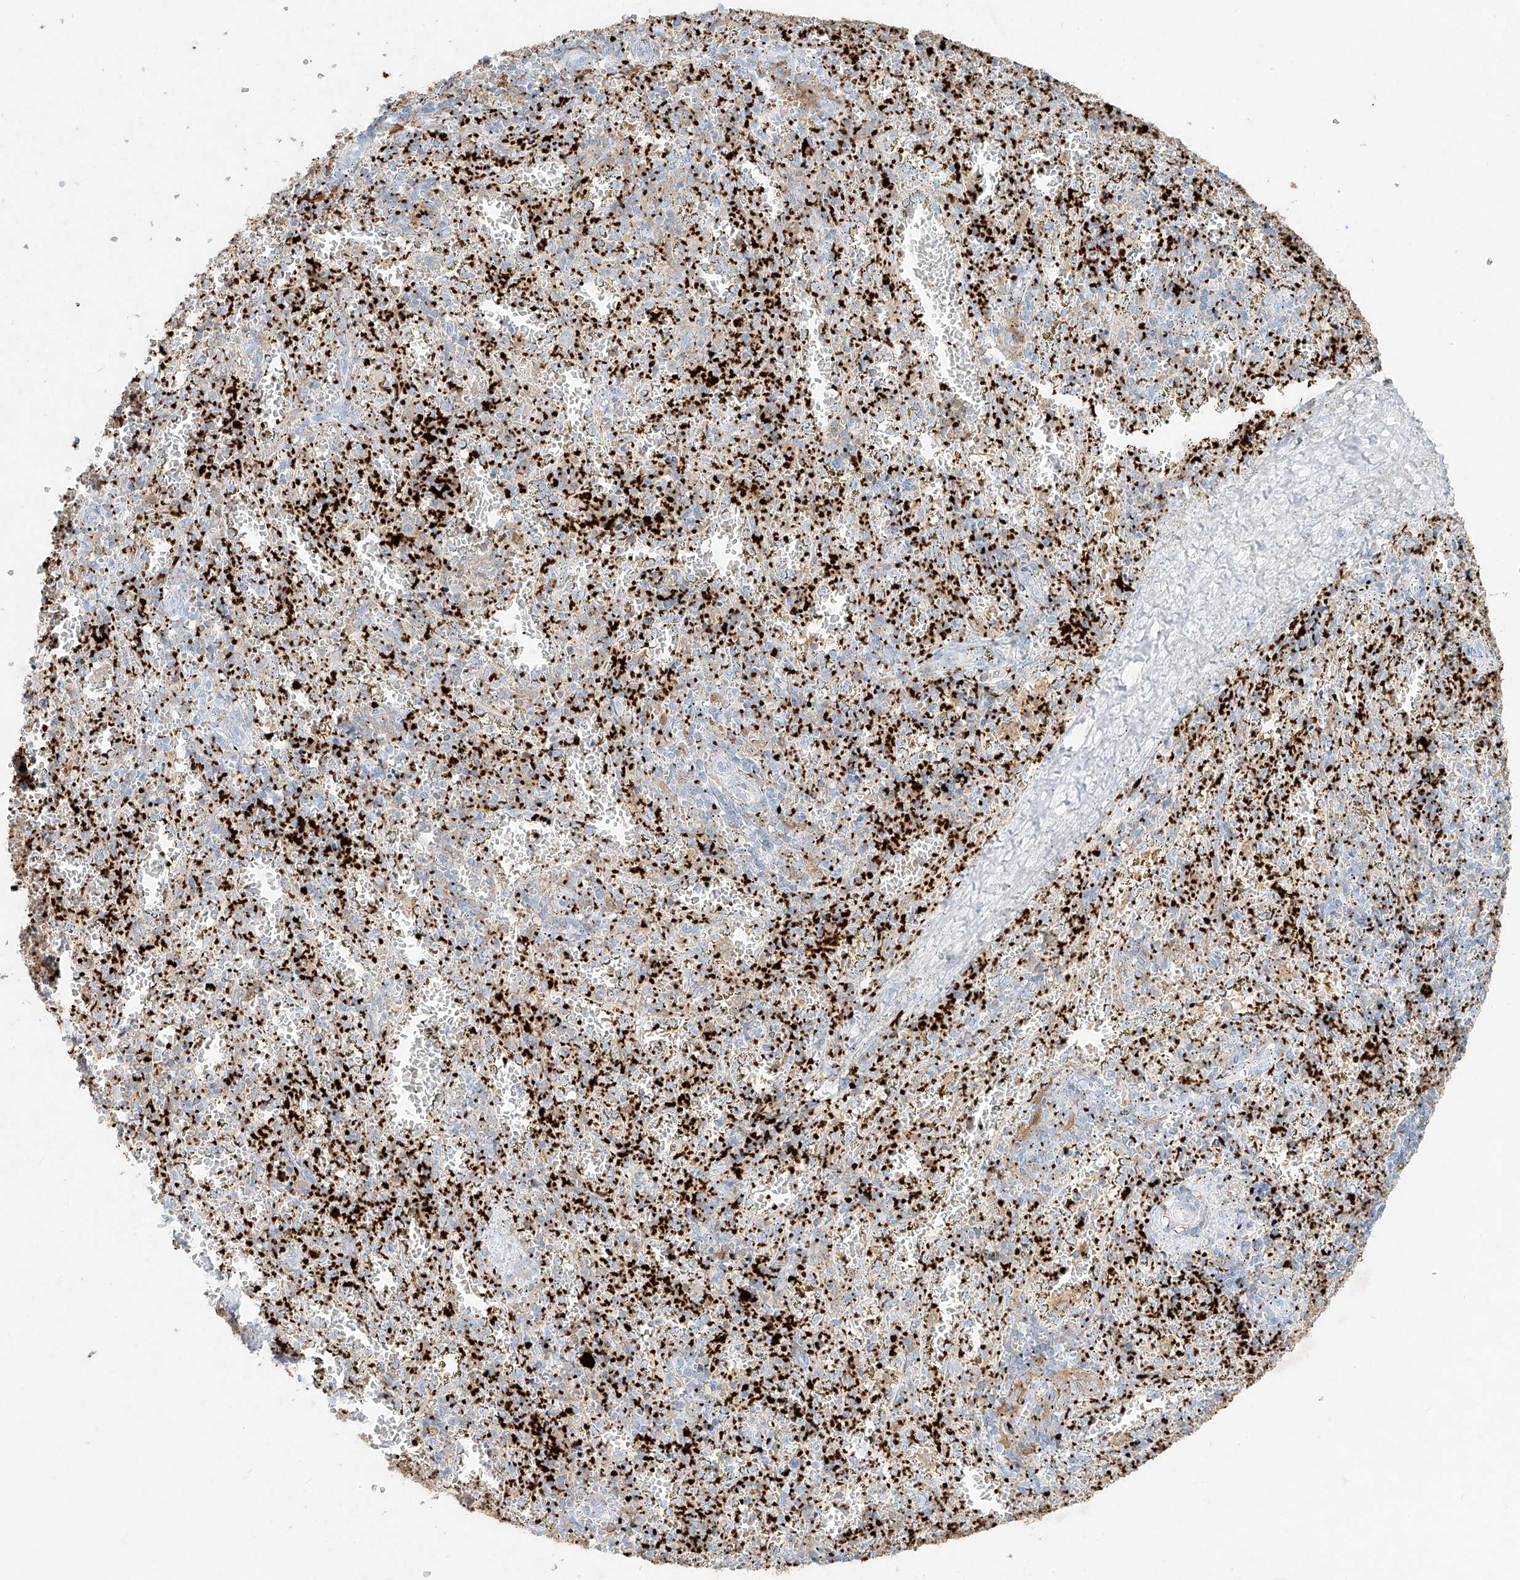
{"staining": {"intensity": "negative", "quantity": "none", "location": "none"}, "tissue": "spleen", "cell_type": "Cells in red pulp", "image_type": "normal", "snomed": [{"axis": "morphology", "description": "Normal tissue, NOS"}, {"axis": "topography", "description": "Spleen"}], "caption": "Cells in red pulp show no significant staining in unremarkable spleen. (IHC, brightfield microscopy, high magnification).", "gene": "PLEK", "patient": {"sex": "male", "age": 11}}